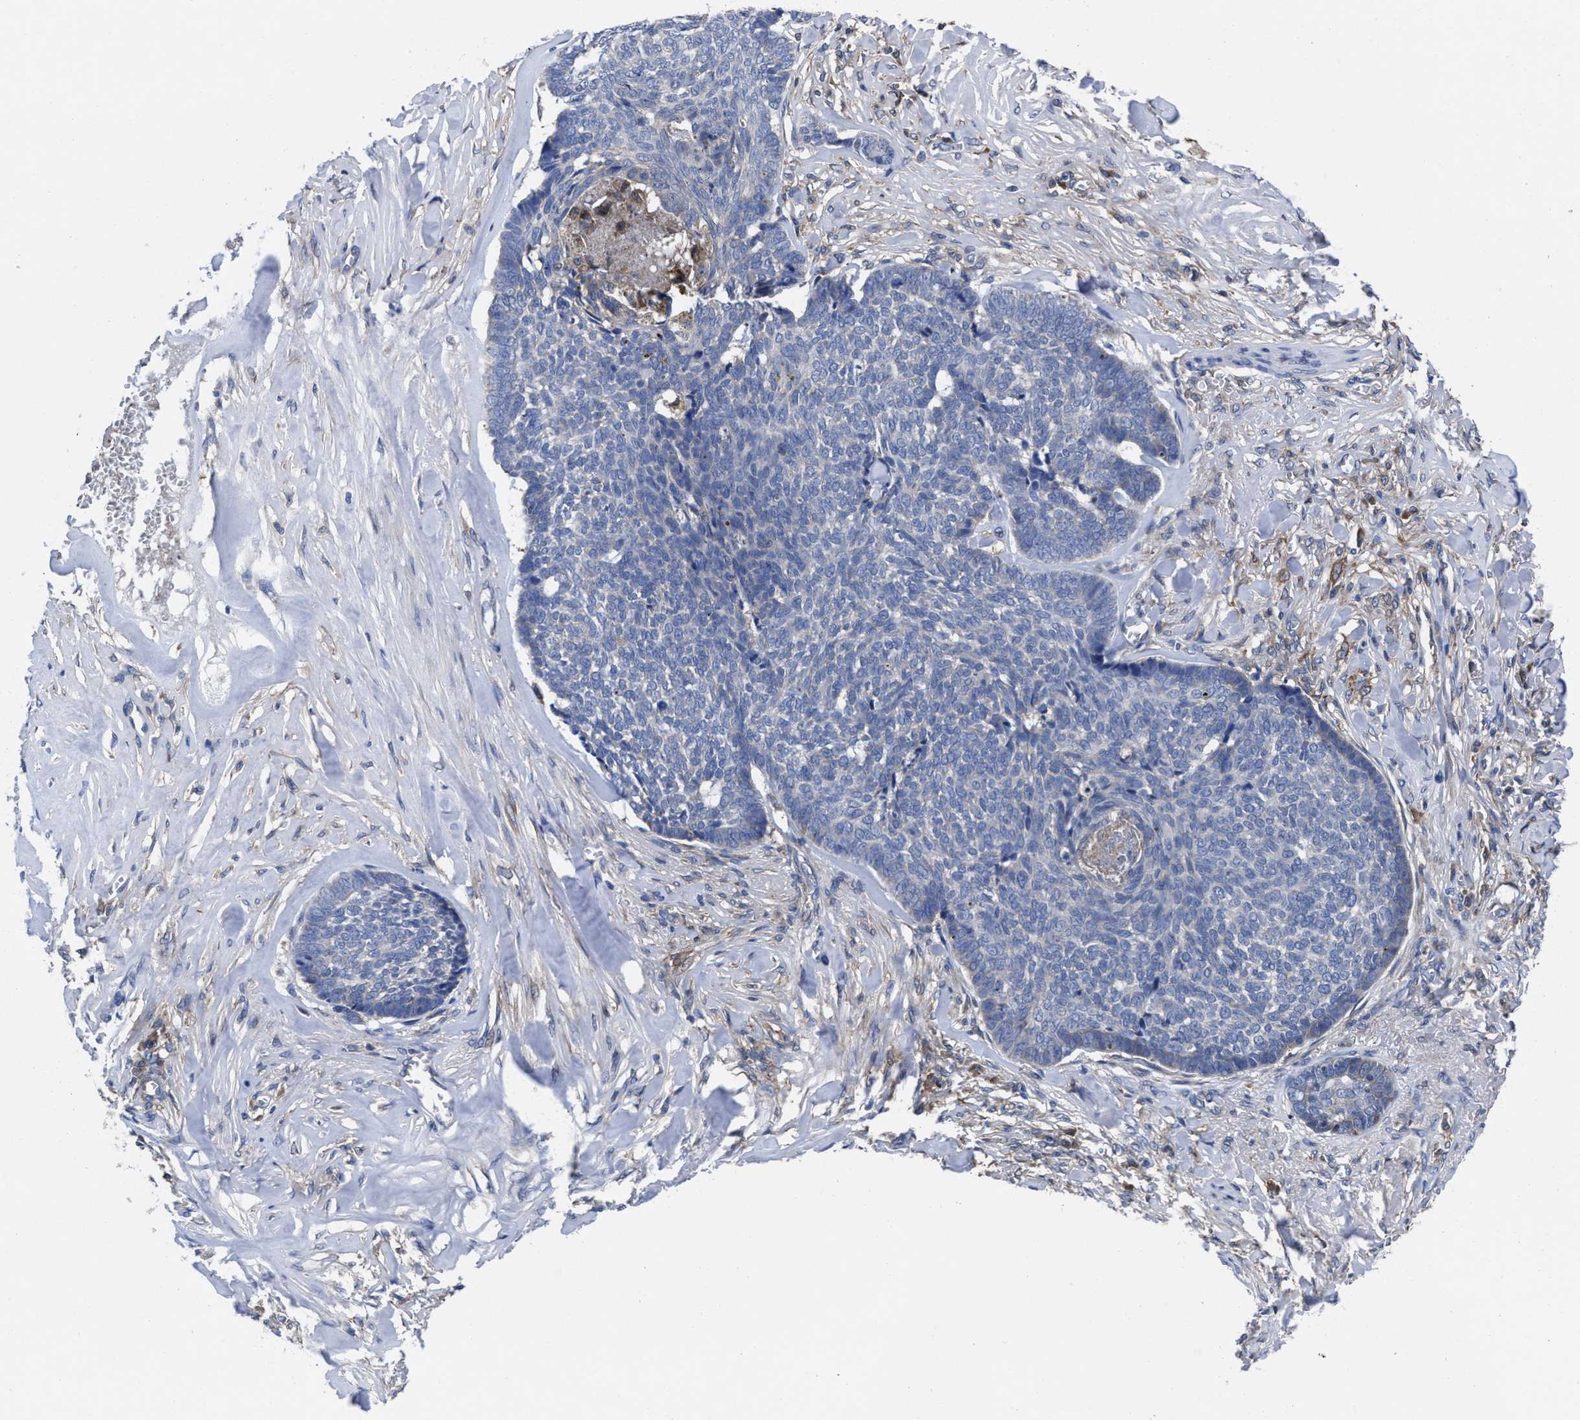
{"staining": {"intensity": "negative", "quantity": "none", "location": "none"}, "tissue": "skin cancer", "cell_type": "Tumor cells", "image_type": "cancer", "snomed": [{"axis": "morphology", "description": "Basal cell carcinoma"}, {"axis": "topography", "description": "Skin"}], "caption": "There is no significant expression in tumor cells of skin cancer.", "gene": "TXNDC17", "patient": {"sex": "male", "age": 84}}